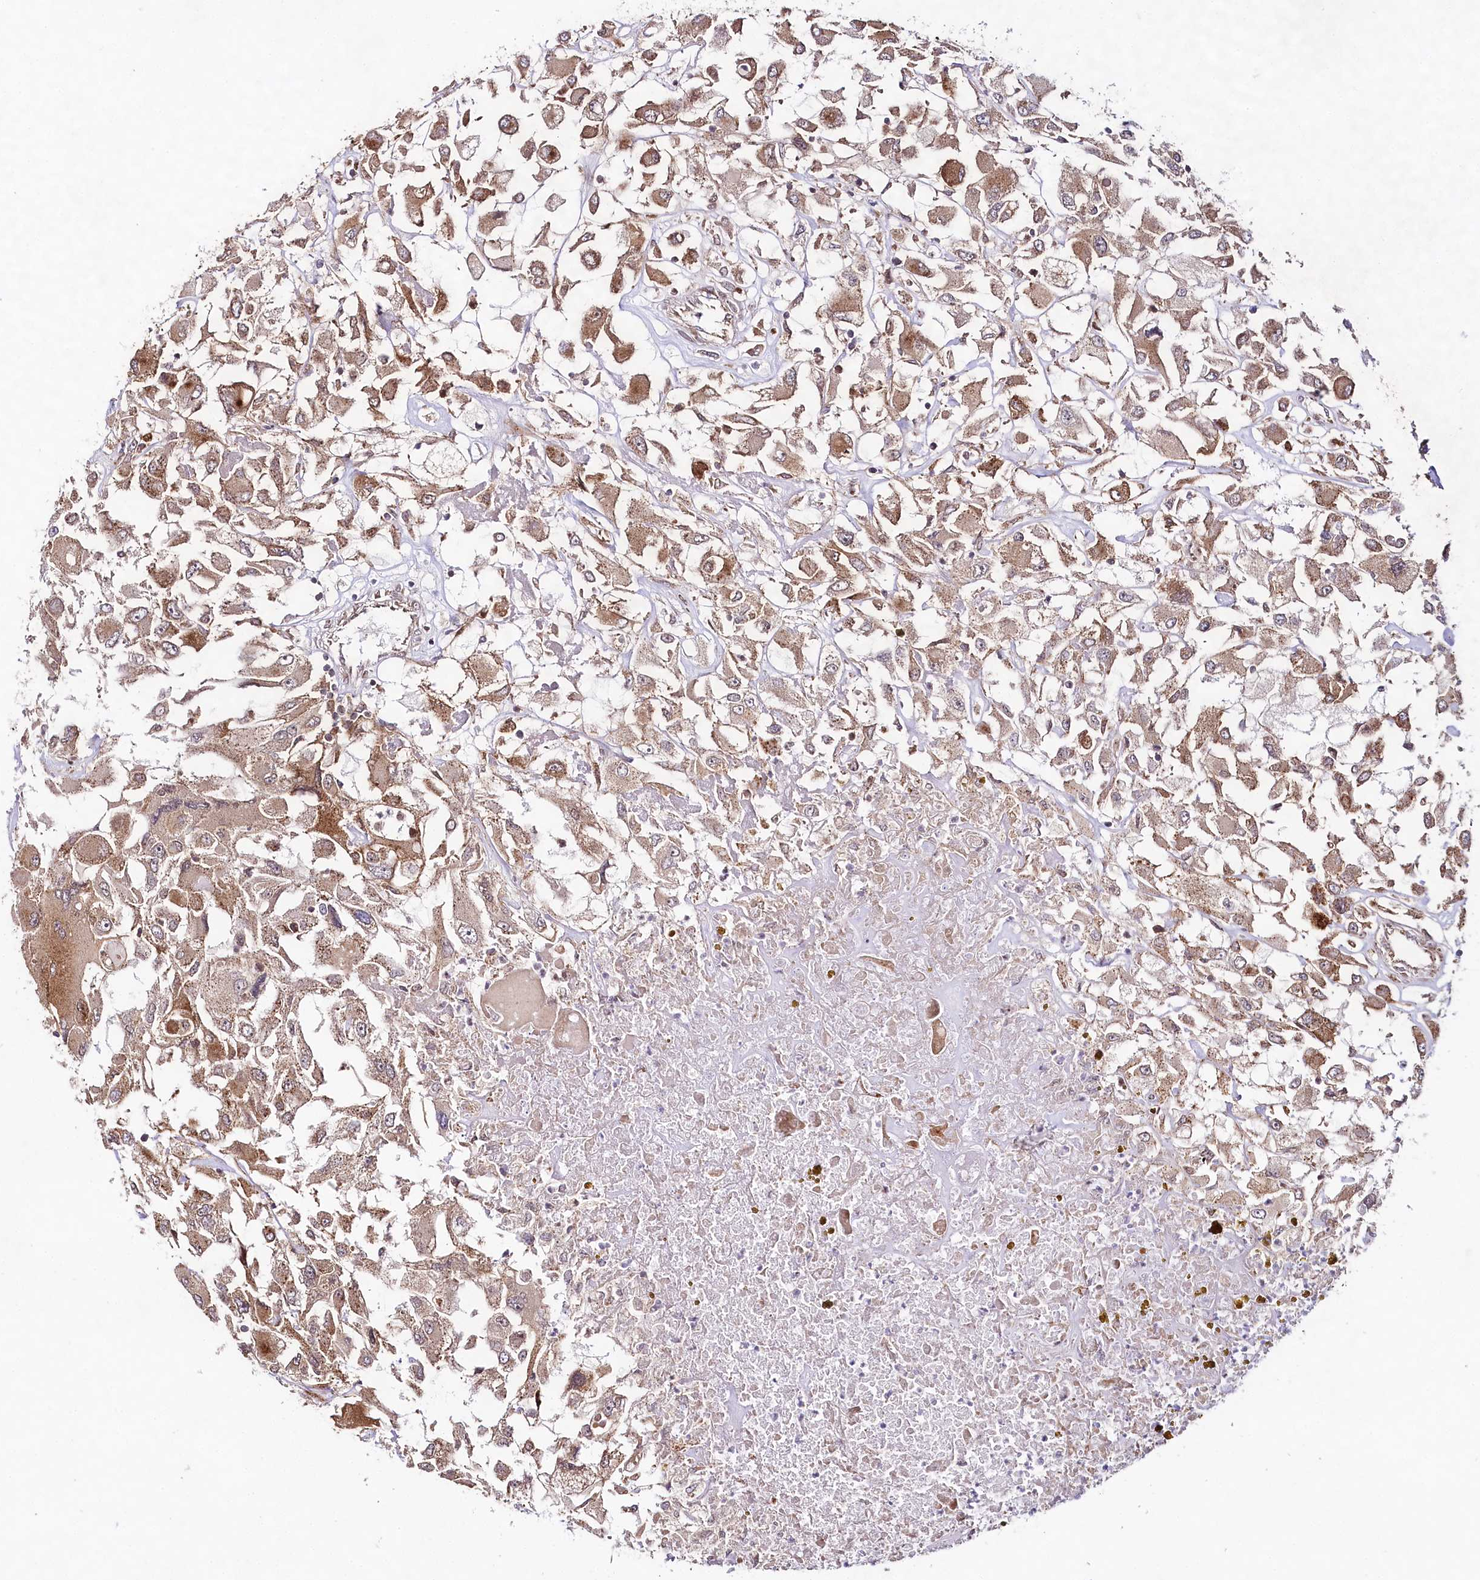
{"staining": {"intensity": "moderate", "quantity": ">75%", "location": "cytoplasmic/membranous"}, "tissue": "renal cancer", "cell_type": "Tumor cells", "image_type": "cancer", "snomed": [{"axis": "morphology", "description": "Adenocarcinoma, NOS"}, {"axis": "topography", "description": "Kidney"}], "caption": "Protein analysis of renal cancer tissue demonstrates moderate cytoplasmic/membranous expression in approximately >75% of tumor cells. The staining is performed using DAB (3,3'-diaminobenzidine) brown chromogen to label protein expression. The nuclei are counter-stained blue using hematoxylin.", "gene": "COPG1", "patient": {"sex": "female", "age": 52}}